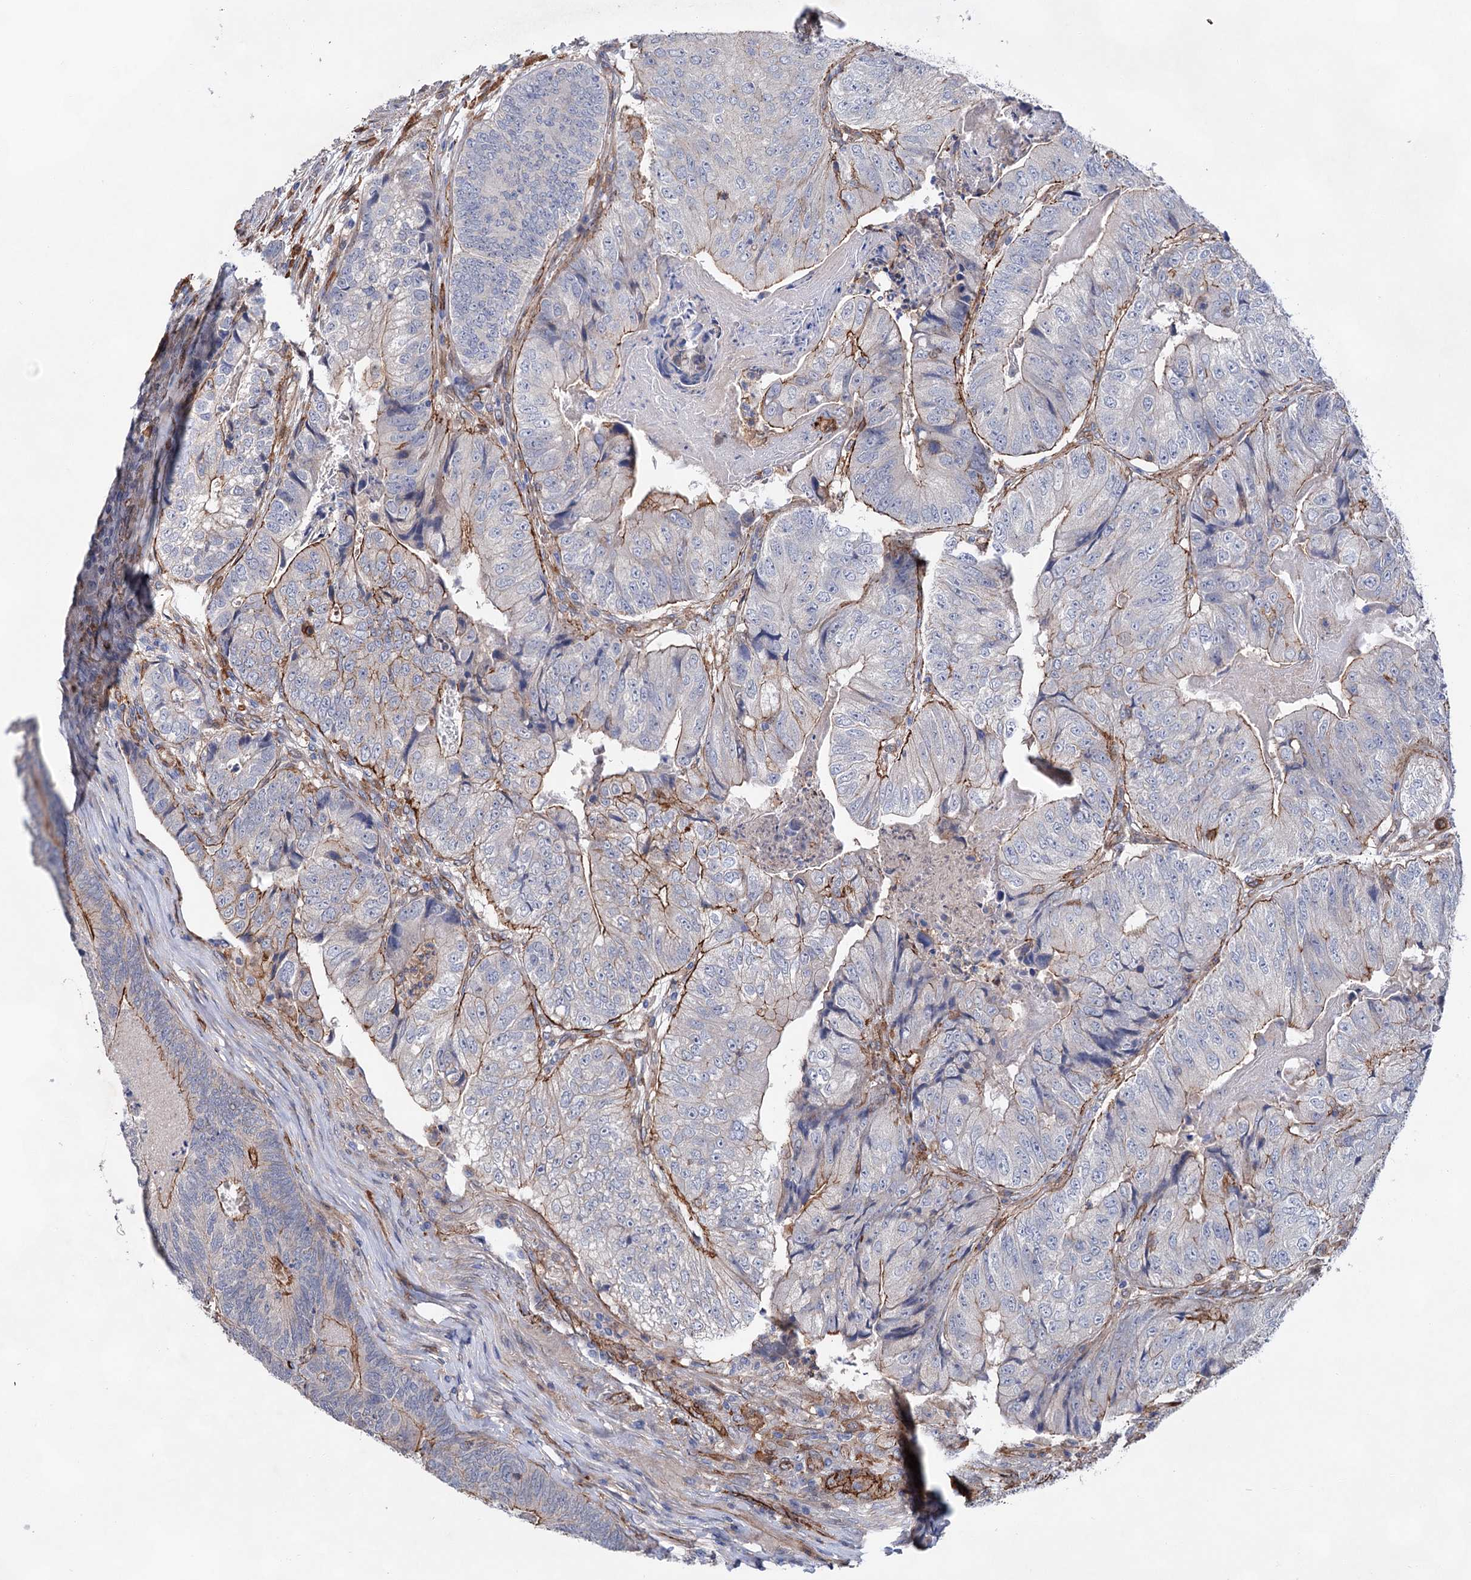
{"staining": {"intensity": "moderate", "quantity": "25%-75%", "location": "cytoplasmic/membranous"}, "tissue": "colorectal cancer", "cell_type": "Tumor cells", "image_type": "cancer", "snomed": [{"axis": "morphology", "description": "Adenocarcinoma, NOS"}, {"axis": "topography", "description": "Colon"}], "caption": "Colorectal cancer (adenocarcinoma) stained with a brown dye exhibits moderate cytoplasmic/membranous positive positivity in approximately 25%-75% of tumor cells.", "gene": "TMTC3", "patient": {"sex": "female", "age": 67}}